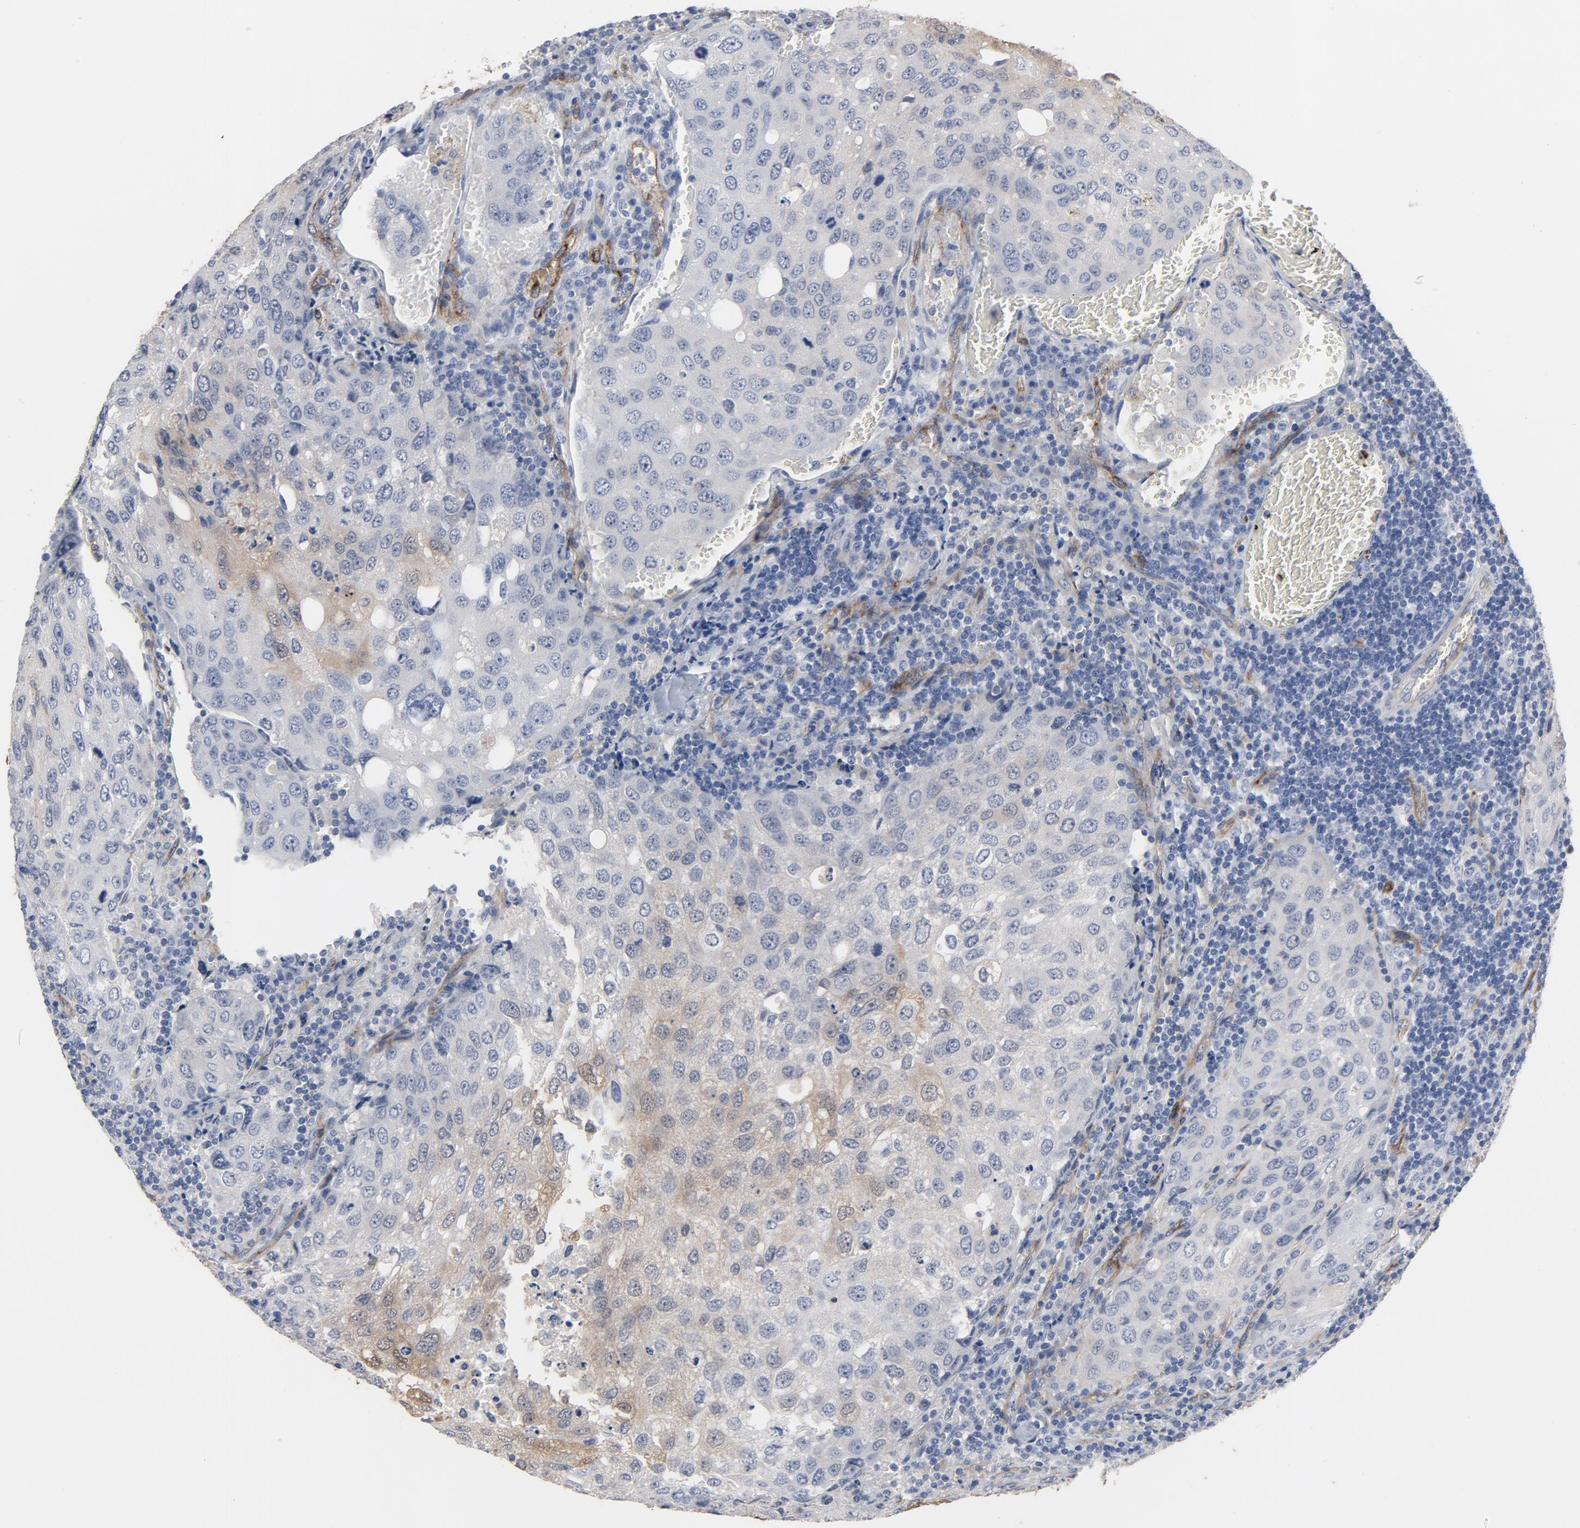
{"staining": {"intensity": "weak", "quantity": "<25%", "location": "cytoplasmic/membranous"}, "tissue": "urothelial cancer", "cell_type": "Tumor cells", "image_type": "cancer", "snomed": [{"axis": "morphology", "description": "Urothelial carcinoma, High grade"}, {"axis": "topography", "description": "Lymph node"}, {"axis": "topography", "description": "Urinary bladder"}], "caption": "Immunohistochemistry (IHC) image of human urothelial cancer stained for a protein (brown), which demonstrates no positivity in tumor cells.", "gene": "KDR", "patient": {"sex": "male", "age": 51}}